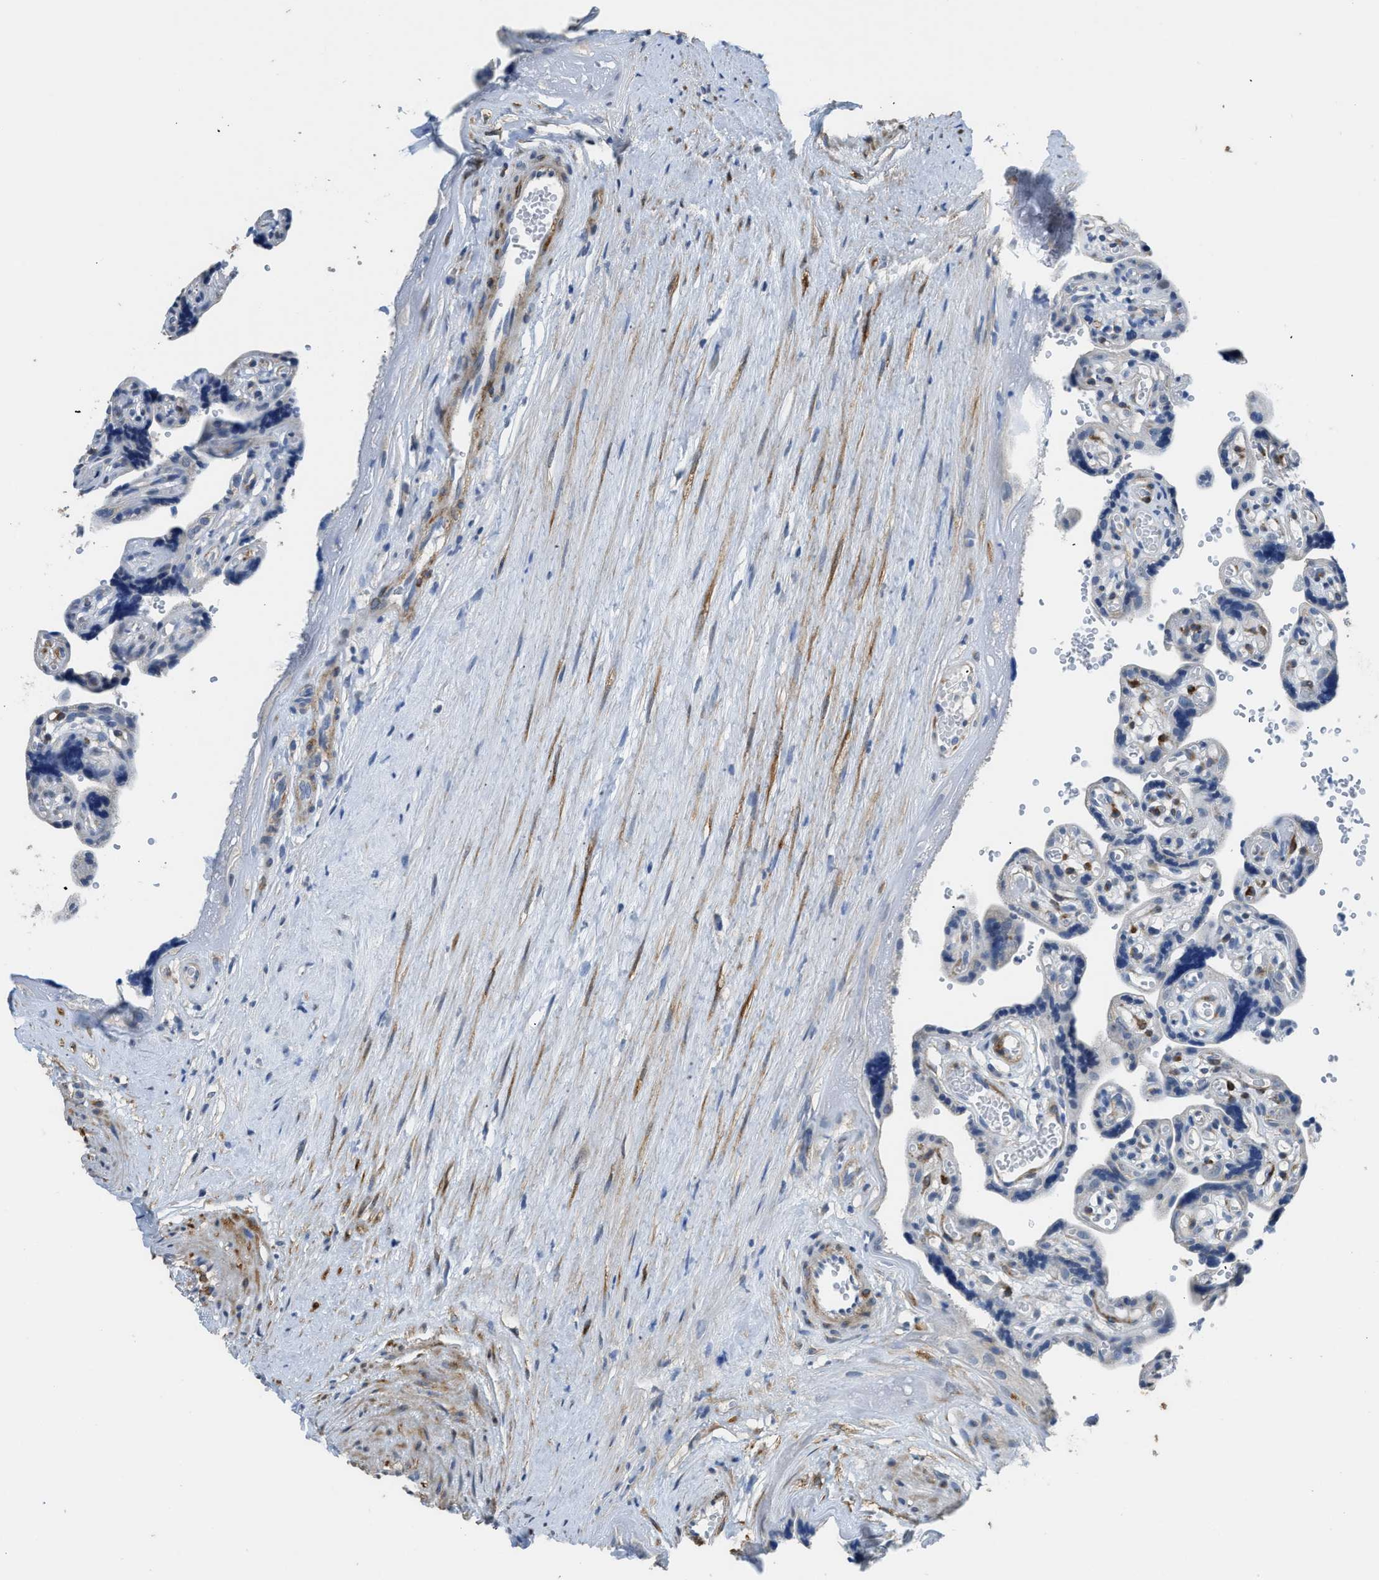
{"staining": {"intensity": "strong", "quantity": ">75%", "location": "cytoplasmic/membranous"}, "tissue": "placenta", "cell_type": "Decidual cells", "image_type": "normal", "snomed": [{"axis": "morphology", "description": "Normal tissue, NOS"}, {"axis": "topography", "description": "Placenta"}], "caption": "A high amount of strong cytoplasmic/membranous staining is appreciated in approximately >75% of decidual cells in unremarkable placenta. The protein is stained brown, and the nuclei are stained in blue (DAB IHC with brightfield microscopy, high magnification).", "gene": "ZSWIM5", "patient": {"sex": "female", "age": 30}}